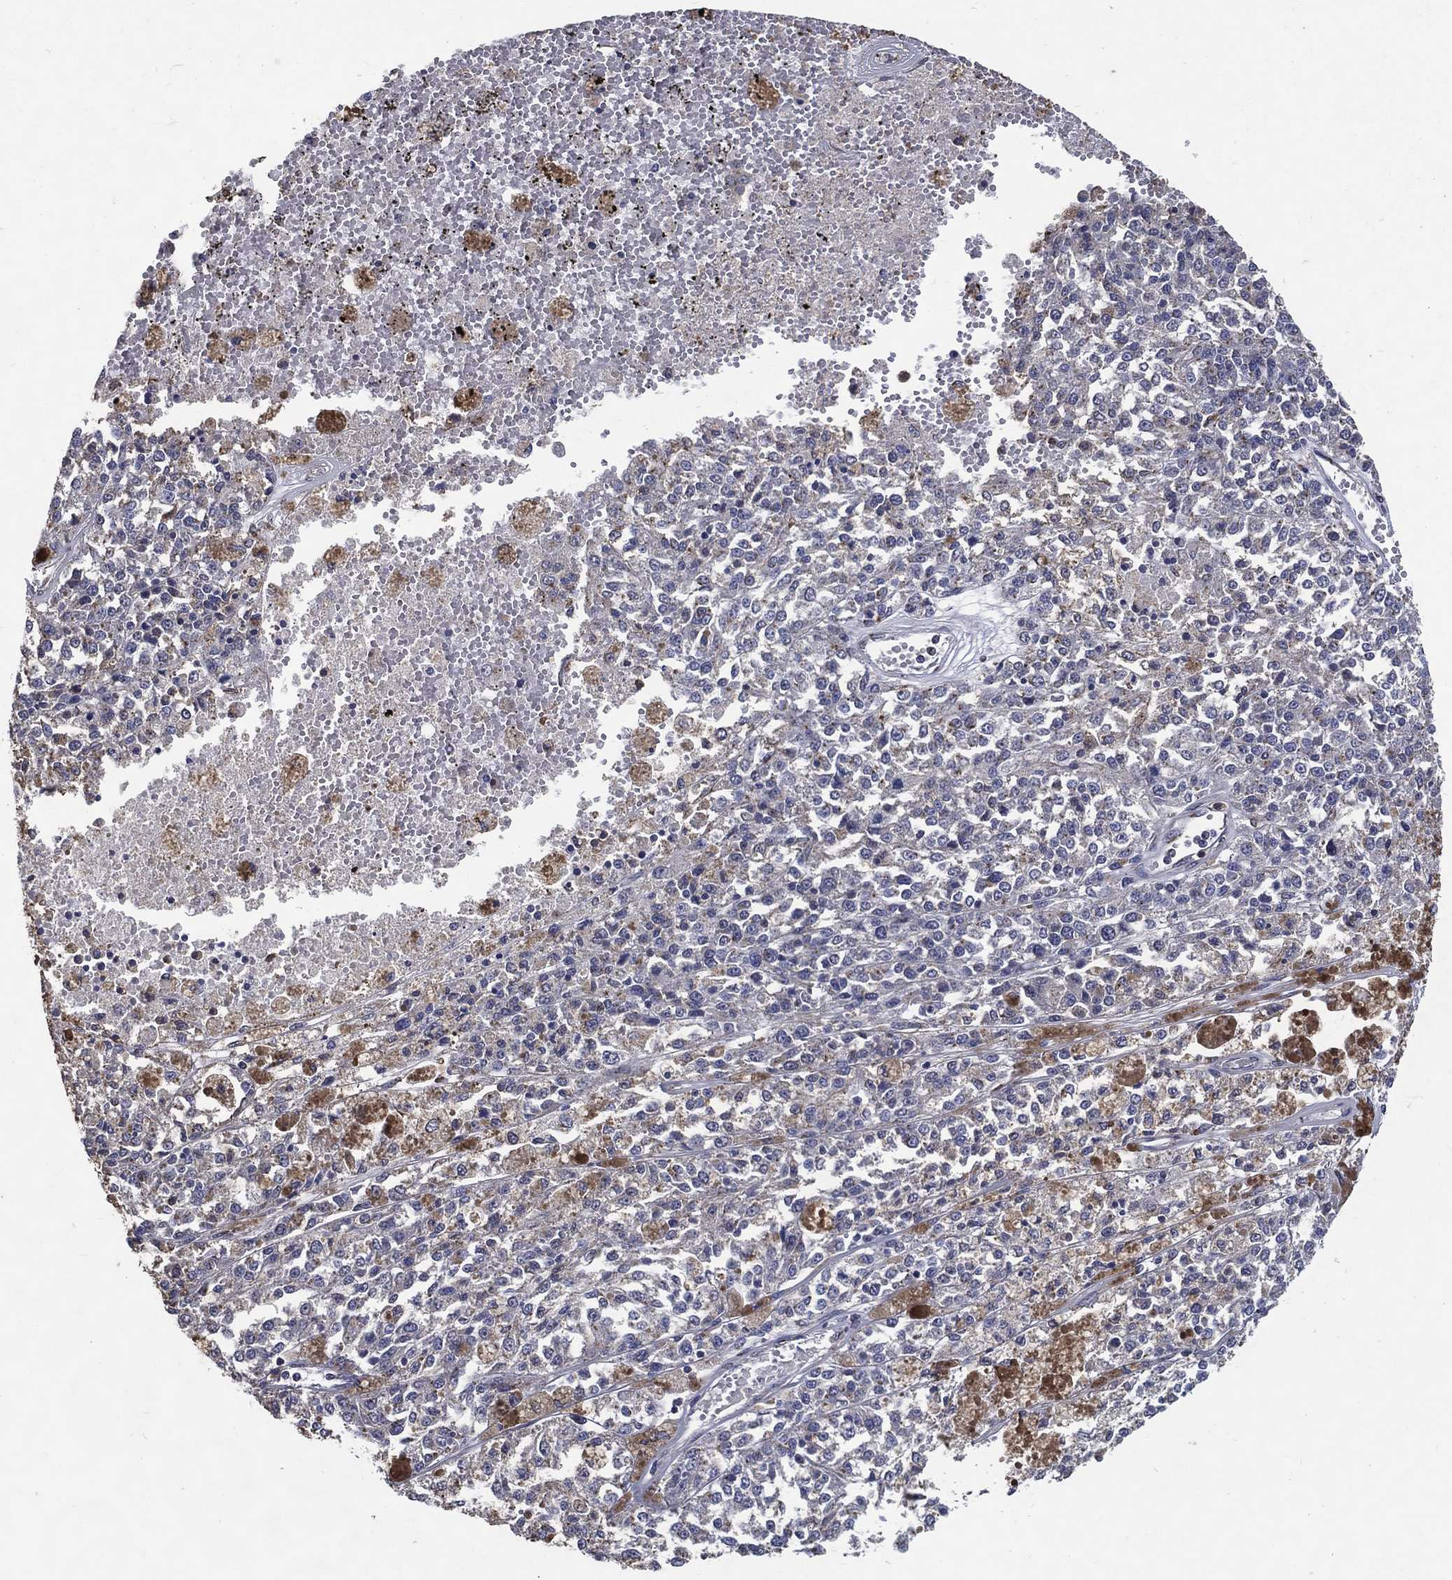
{"staining": {"intensity": "moderate", "quantity": "<25%", "location": "cytoplasmic/membranous"}, "tissue": "melanoma", "cell_type": "Tumor cells", "image_type": "cancer", "snomed": [{"axis": "morphology", "description": "Malignant melanoma, Metastatic site"}, {"axis": "topography", "description": "Lymph node"}], "caption": "IHC photomicrograph of melanoma stained for a protein (brown), which displays low levels of moderate cytoplasmic/membranous expression in about <25% of tumor cells.", "gene": "GPR183", "patient": {"sex": "female", "age": 64}}